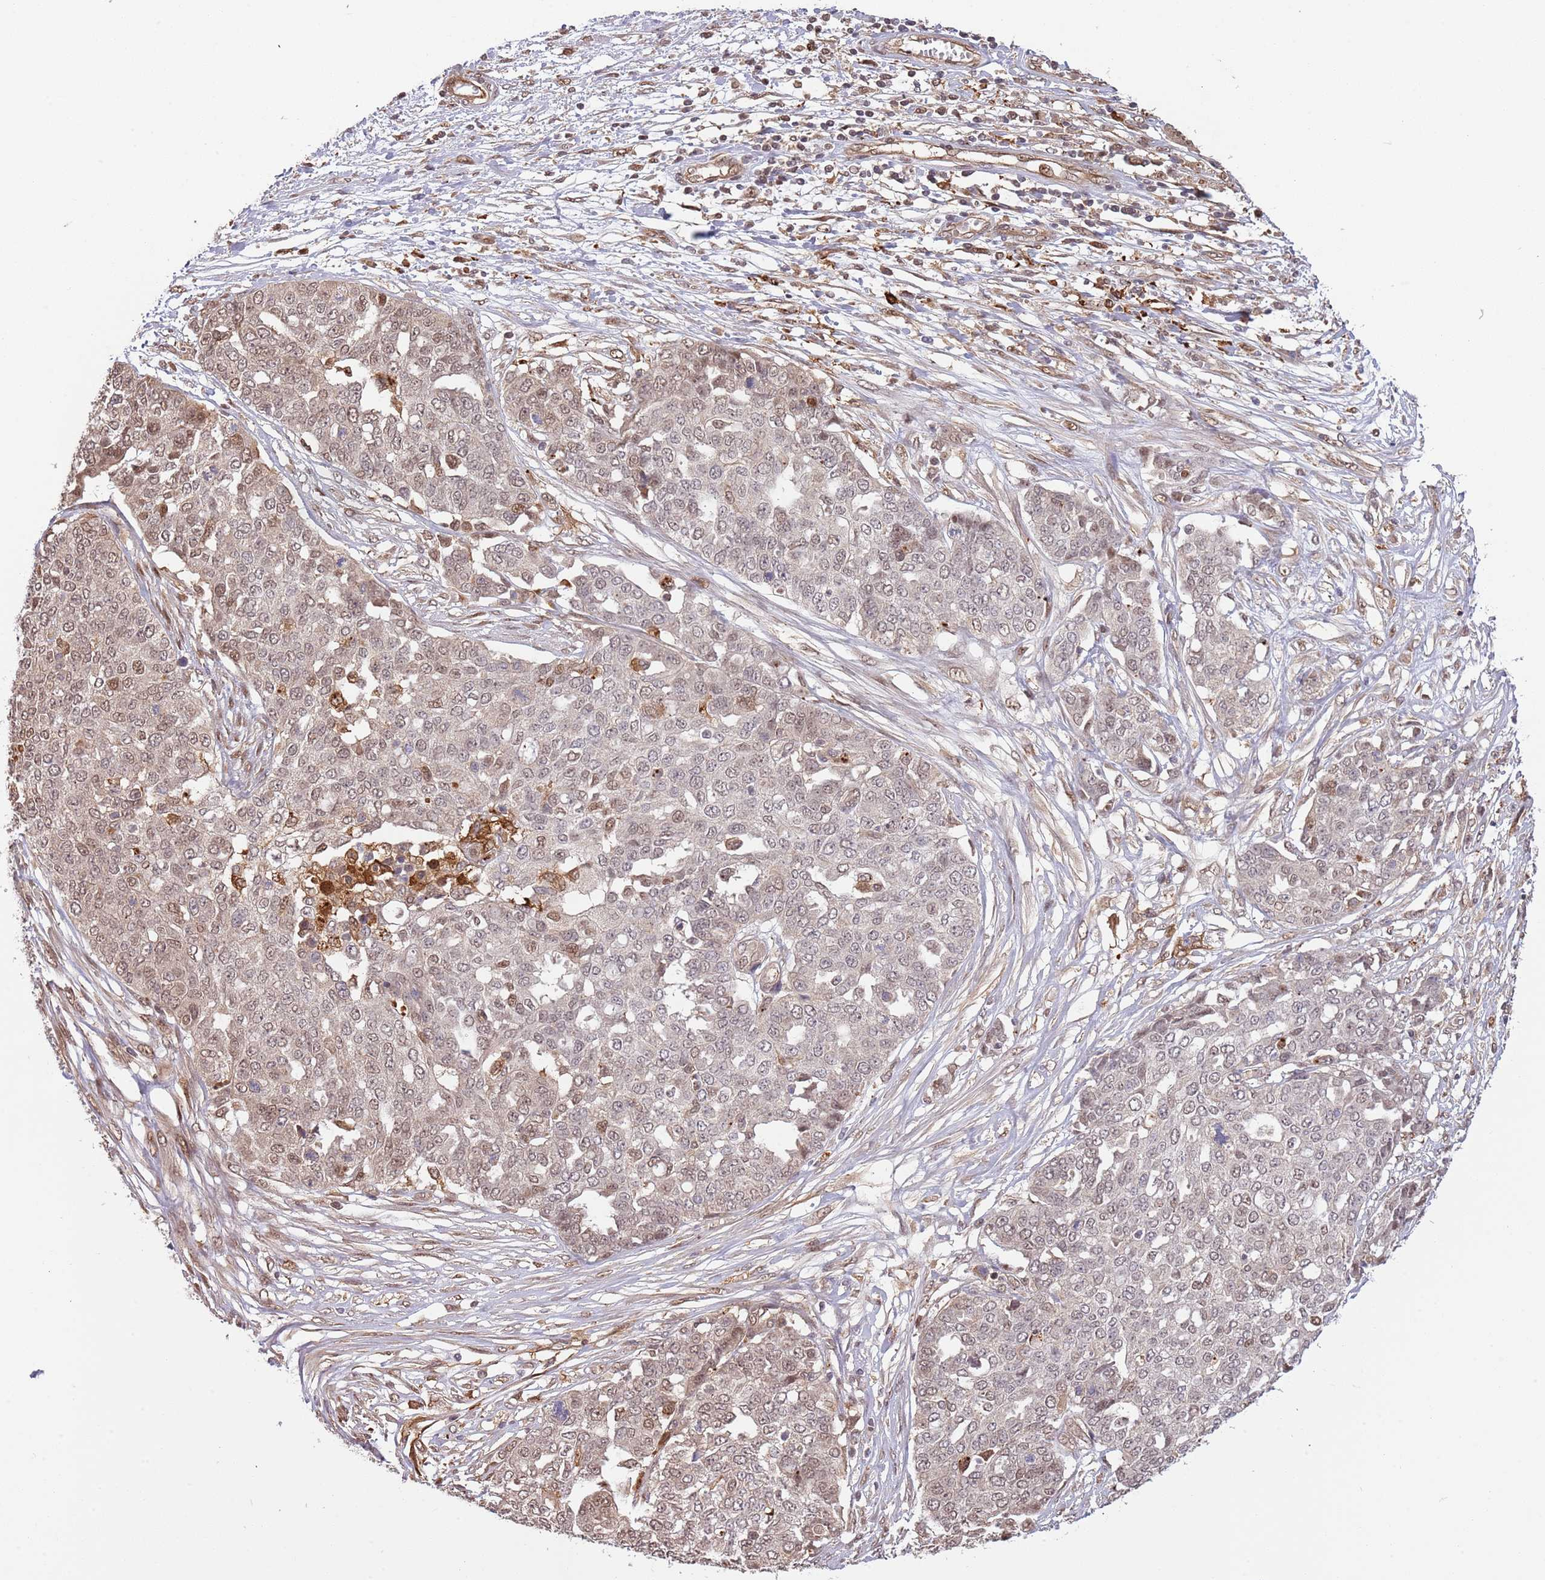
{"staining": {"intensity": "moderate", "quantity": "25%-75%", "location": "cytoplasmic/membranous,nuclear"}, "tissue": "ovarian cancer", "cell_type": "Tumor cells", "image_type": "cancer", "snomed": [{"axis": "morphology", "description": "Cystadenocarcinoma, serous, NOS"}, {"axis": "topography", "description": "Soft tissue"}, {"axis": "topography", "description": "Ovary"}], "caption": "Human ovarian serous cystadenocarcinoma stained with a protein marker reveals moderate staining in tumor cells.", "gene": "PLSCR5", "patient": {"sex": "female", "age": 57}}